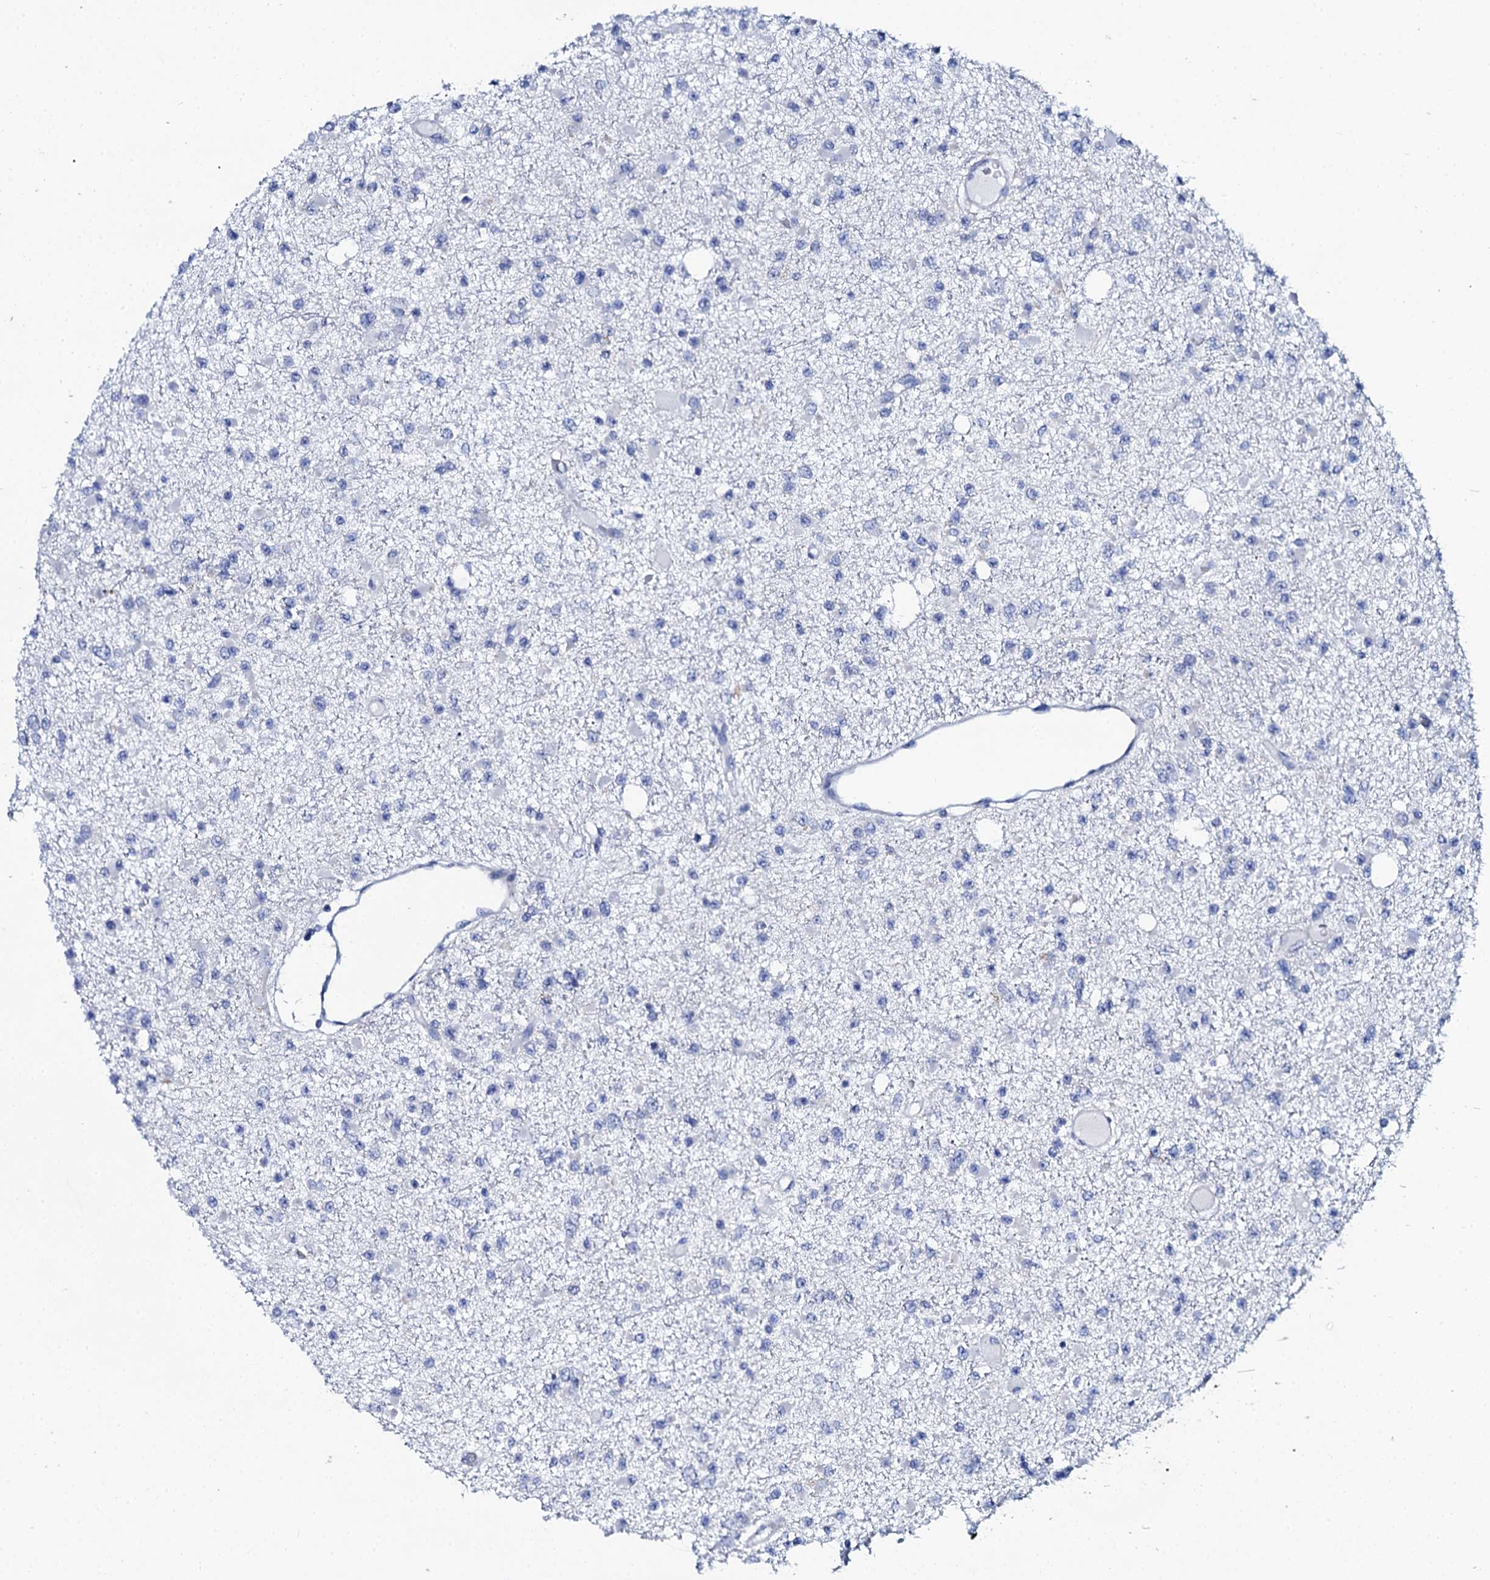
{"staining": {"intensity": "negative", "quantity": "none", "location": "none"}, "tissue": "glioma", "cell_type": "Tumor cells", "image_type": "cancer", "snomed": [{"axis": "morphology", "description": "Glioma, malignant, Low grade"}, {"axis": "topography", "description": "Brain"}], "caption": "DAB (3,3'-diaminobenzidine) immunohistochemical staining of human glioma reveals no significant expression in tumor cells.", "gene": "NUDT13", "patient": {"sex": "female", "age": 22}}